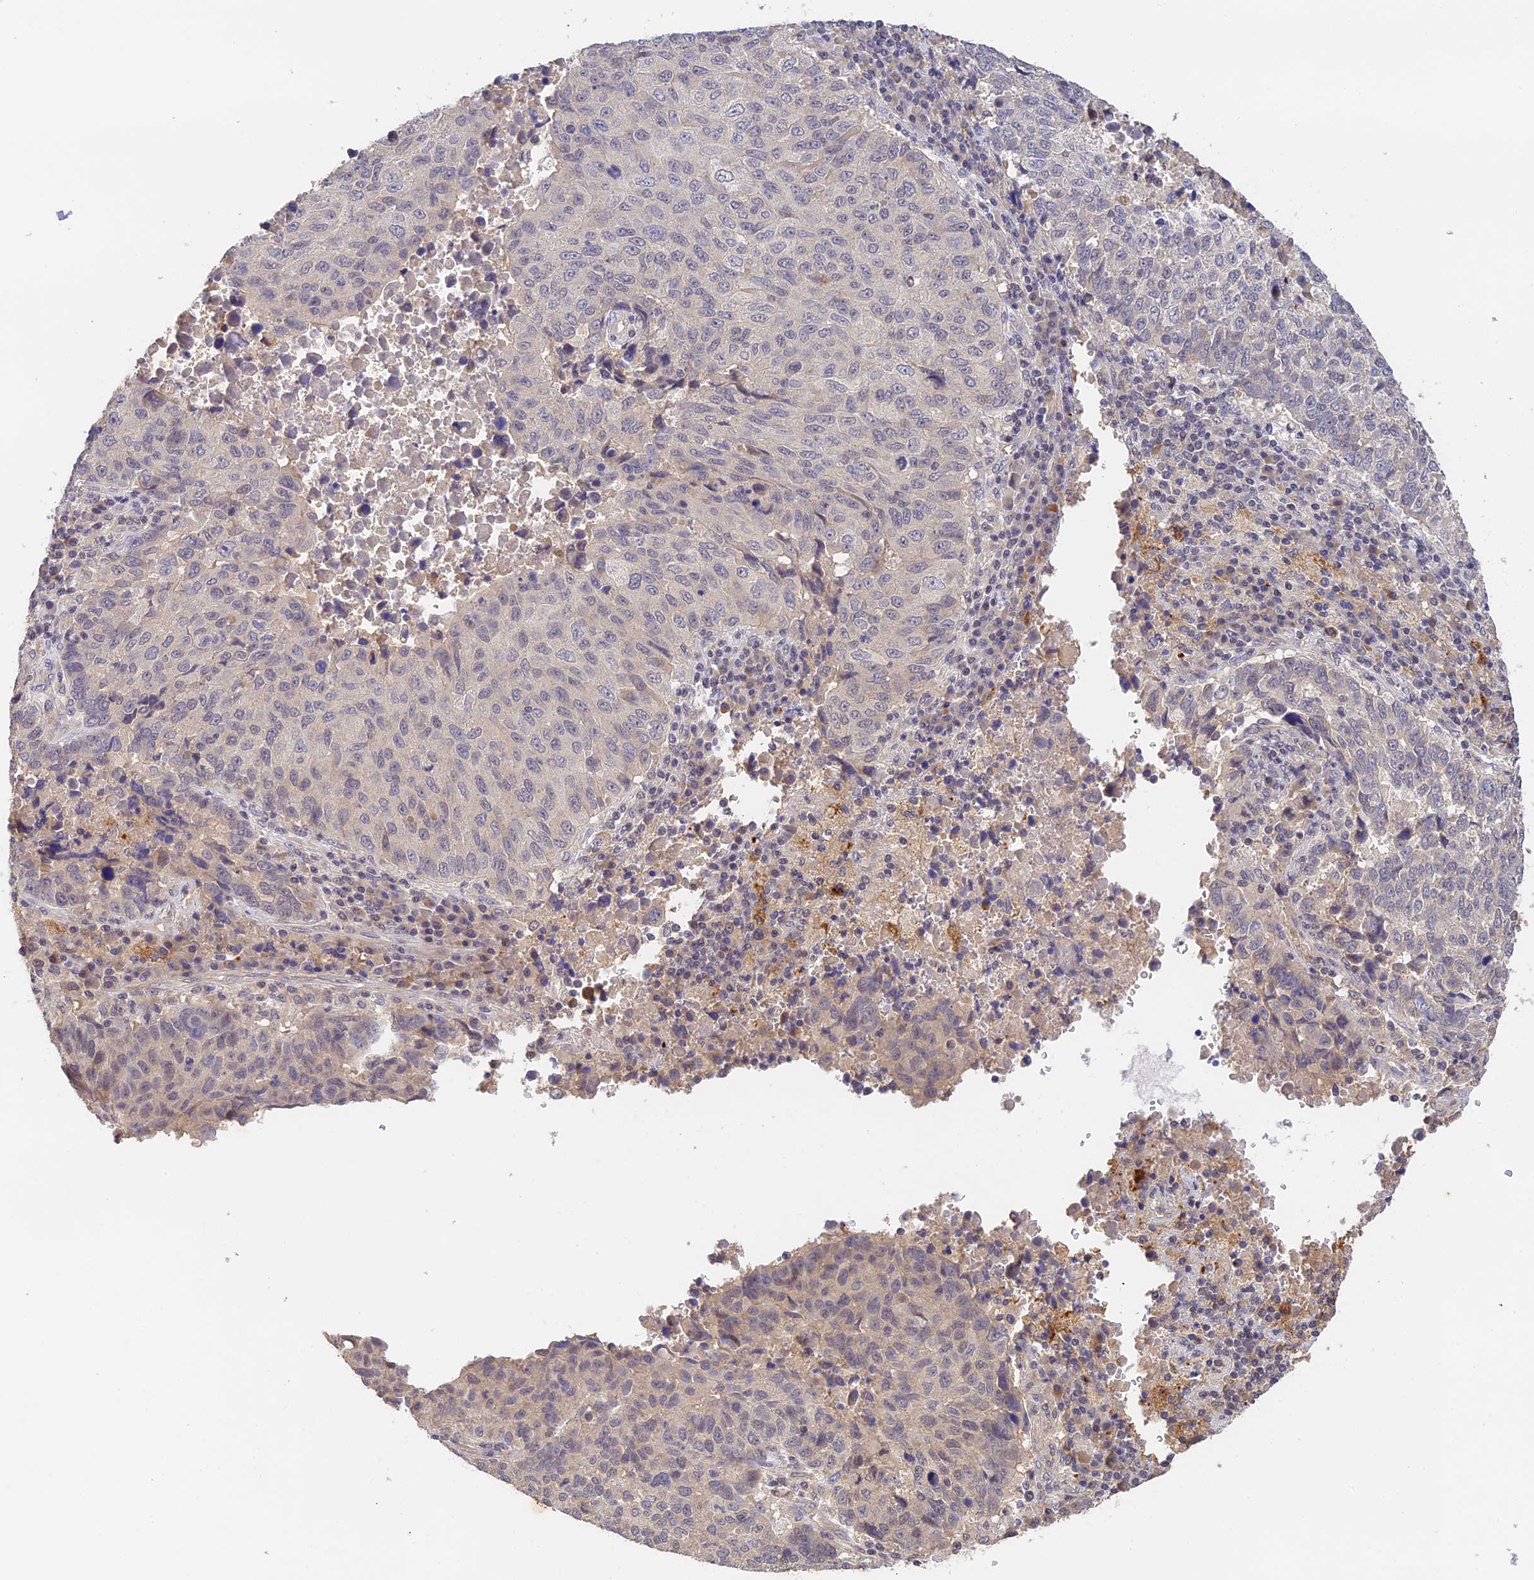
{"staining": {"intensity": "negative", "quantity": "none", "location": "none"}, "tissue": "lung cancer", "cell_type": "Tumor cells", "image_type": "cancer", "snomed": [{"axis": "morphology", "description": "Squamous cell carcinoma, NOS"}, {"axis": "topography", "description": "Lung"}], "caption": "Protein analysis of squamous cell carcinoma (lung) demonstrates no significant expression in tumor cells.", "gene": "CWH43", "patient": {"sex": "male", "age": 73}}